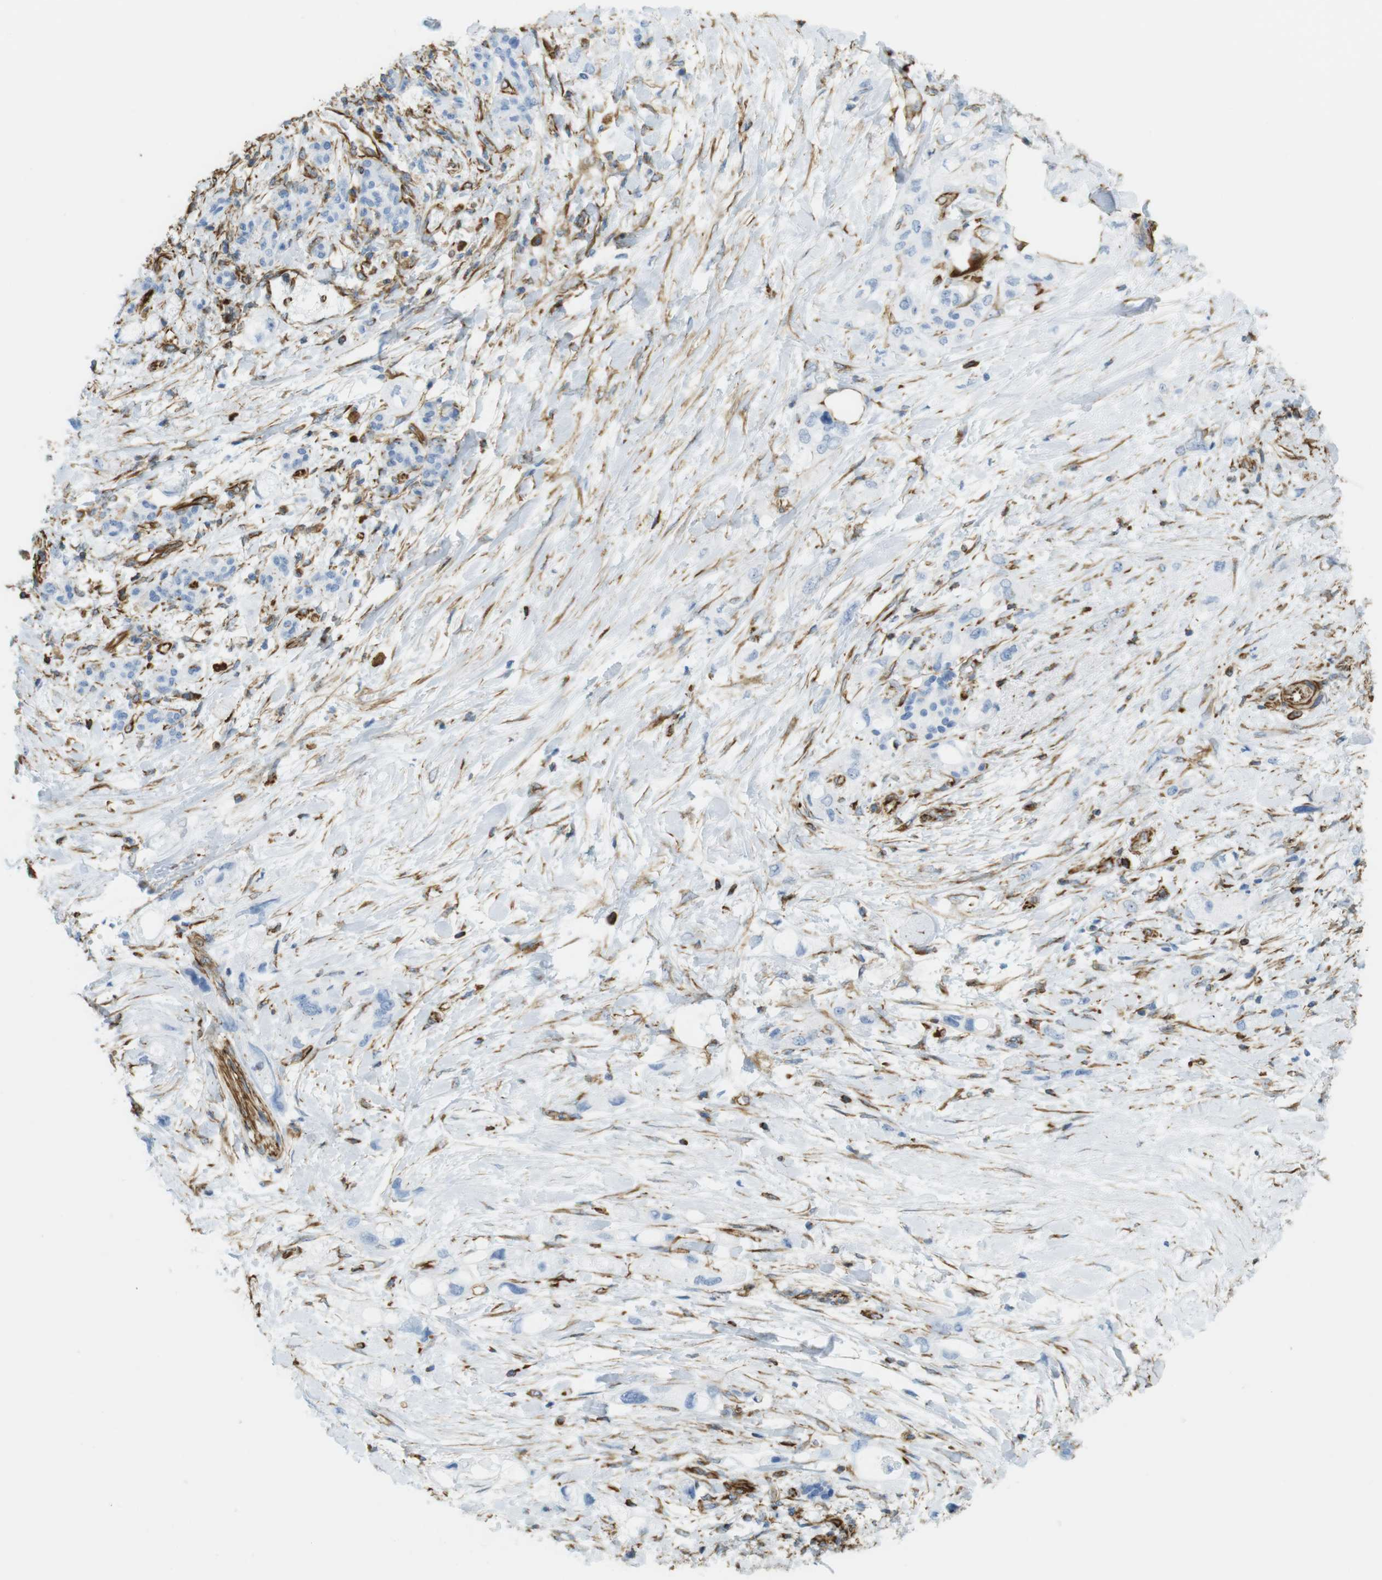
{"staining": {"intensity": "negative", "quantity": "none", "location": "none"}, "tissue": "pancreatic cancer", "cell_type": "Tumor cells", "image_type": "cancer", "snomed": [{"axis": "morphology", "description": "Adenocarcinoma, NOS"}, {"axis": "topography", "description": "Pancreas"}], "caption": "Immunohistochemical staining of pancreatic cancer displays no significant expression in tumor cells.", "gene": "MS4A10", "patient": {"sex": "female", "age": 56}}